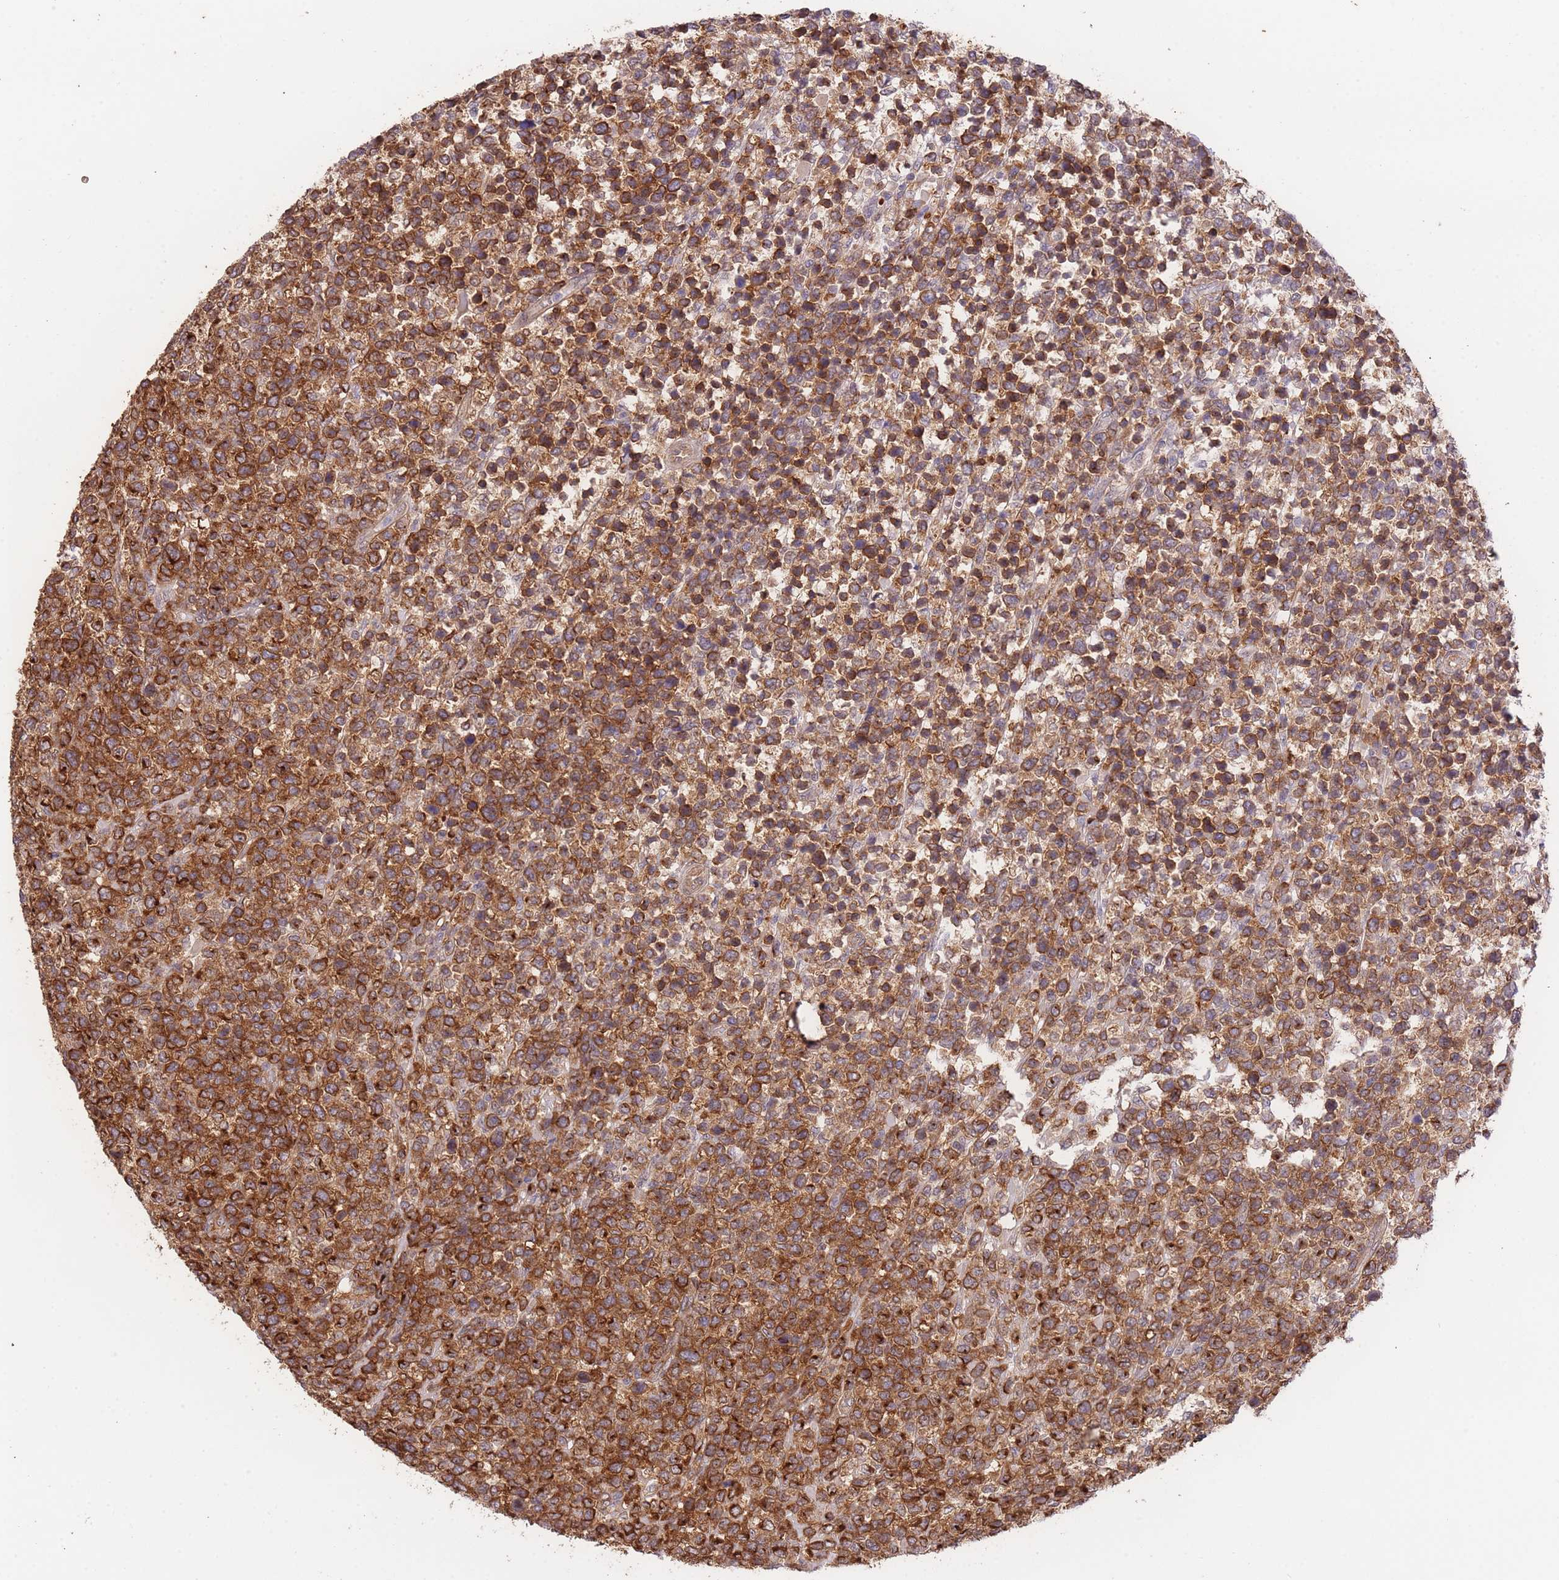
{"staining": {"intensity": "strong", "quantity": ">75%", "location": "cytoplasmic/membranous"}, "tissue": "lymphoma", "cell_type": "Tumor cells", "image_type": "cancer", "snomed": [{"axis": "morphology", "description": "Malignant lymphoma, non-Hodgkin's type, High grade"}, {"axis": "topography", "description": "Soft tissue"}], "caption": "Malignant lymphoma, non-Hodgkin's type (high-grade) was stained to show a protein in brown. There is high levels of strong cytoplasmic/membranous staining in approximately >75% of tumor cells.", "gene": "EXOSC8", "patient": {"sex": "female", "age": 56}}